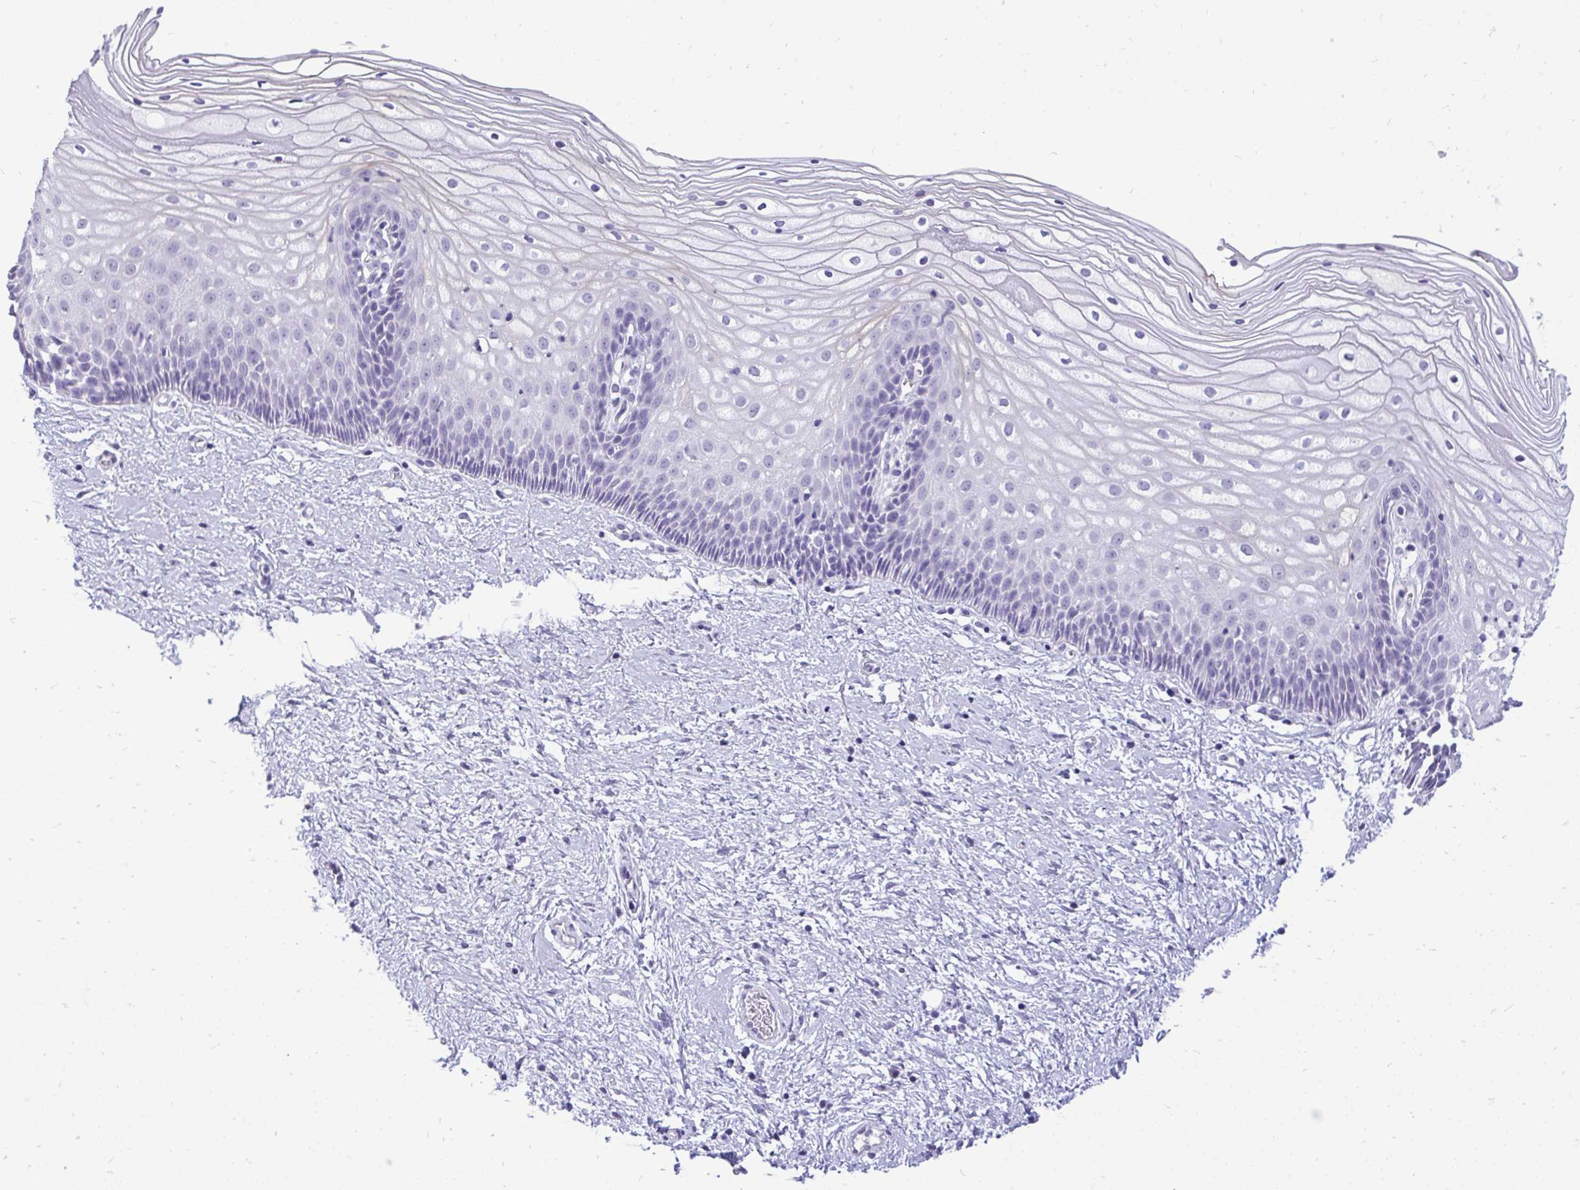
{"staining": {"intensity": "negative", "quantity": "none", "location": "none"}, "tissue": "cervix", "cell_type": "Glandular cells", "image_type": "normal", "snomed": [{"axis": "morphology", "description": "Normal tissue, NOS"}, {"axis": "topography", "description": "Cervix"}], "caption": "The photomicrograph demonstrates no staining of glandular cells in normal cervix.", "gene": "PRM2", "patient": {"sex": "female", "age": 36}}